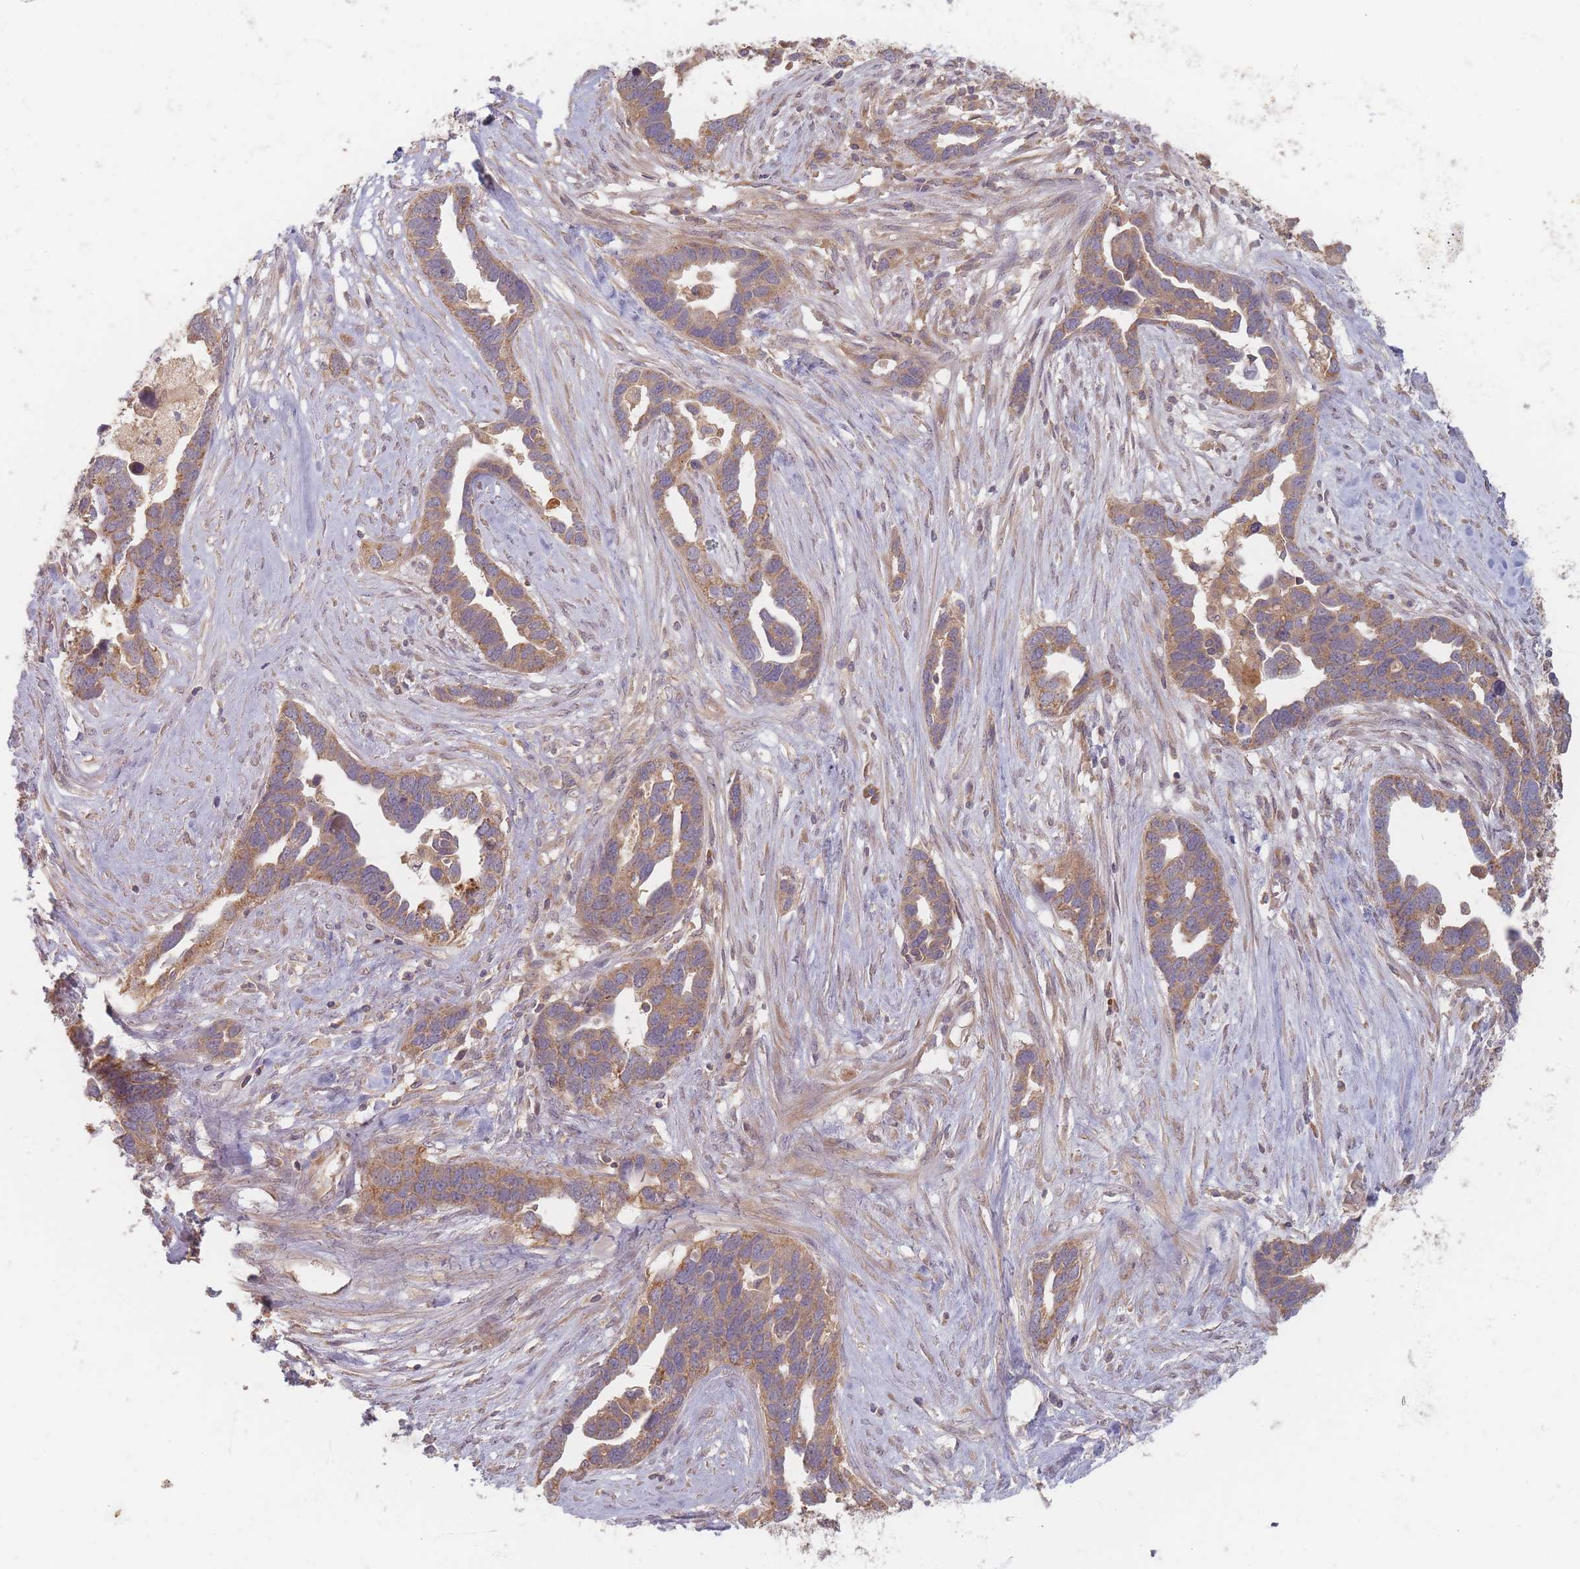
{"staining": {"intensity": "moderate", "quantity": ">75%", "location": "cytoplasmic/membranous"}, "tissue": "ovarian cancer", "cell_type": "Tumor cells", "image_type": "cancer", "snomed": [{"axis": "morphology", "description": "Cystadenocarcinoma, serous, NOS"}, {"axis": "topography", "description": "Ovary"}], "caption": "Moderate cytoplasmic/membranous protein expression is present in approximately >75% of tumor cells in ovarian cancer. Immunohistochemistry stains the protein in brown and the nuclei are stained blue.", "gene": "SLC35F3", "patient": {"sex": "female", "age": 54}}